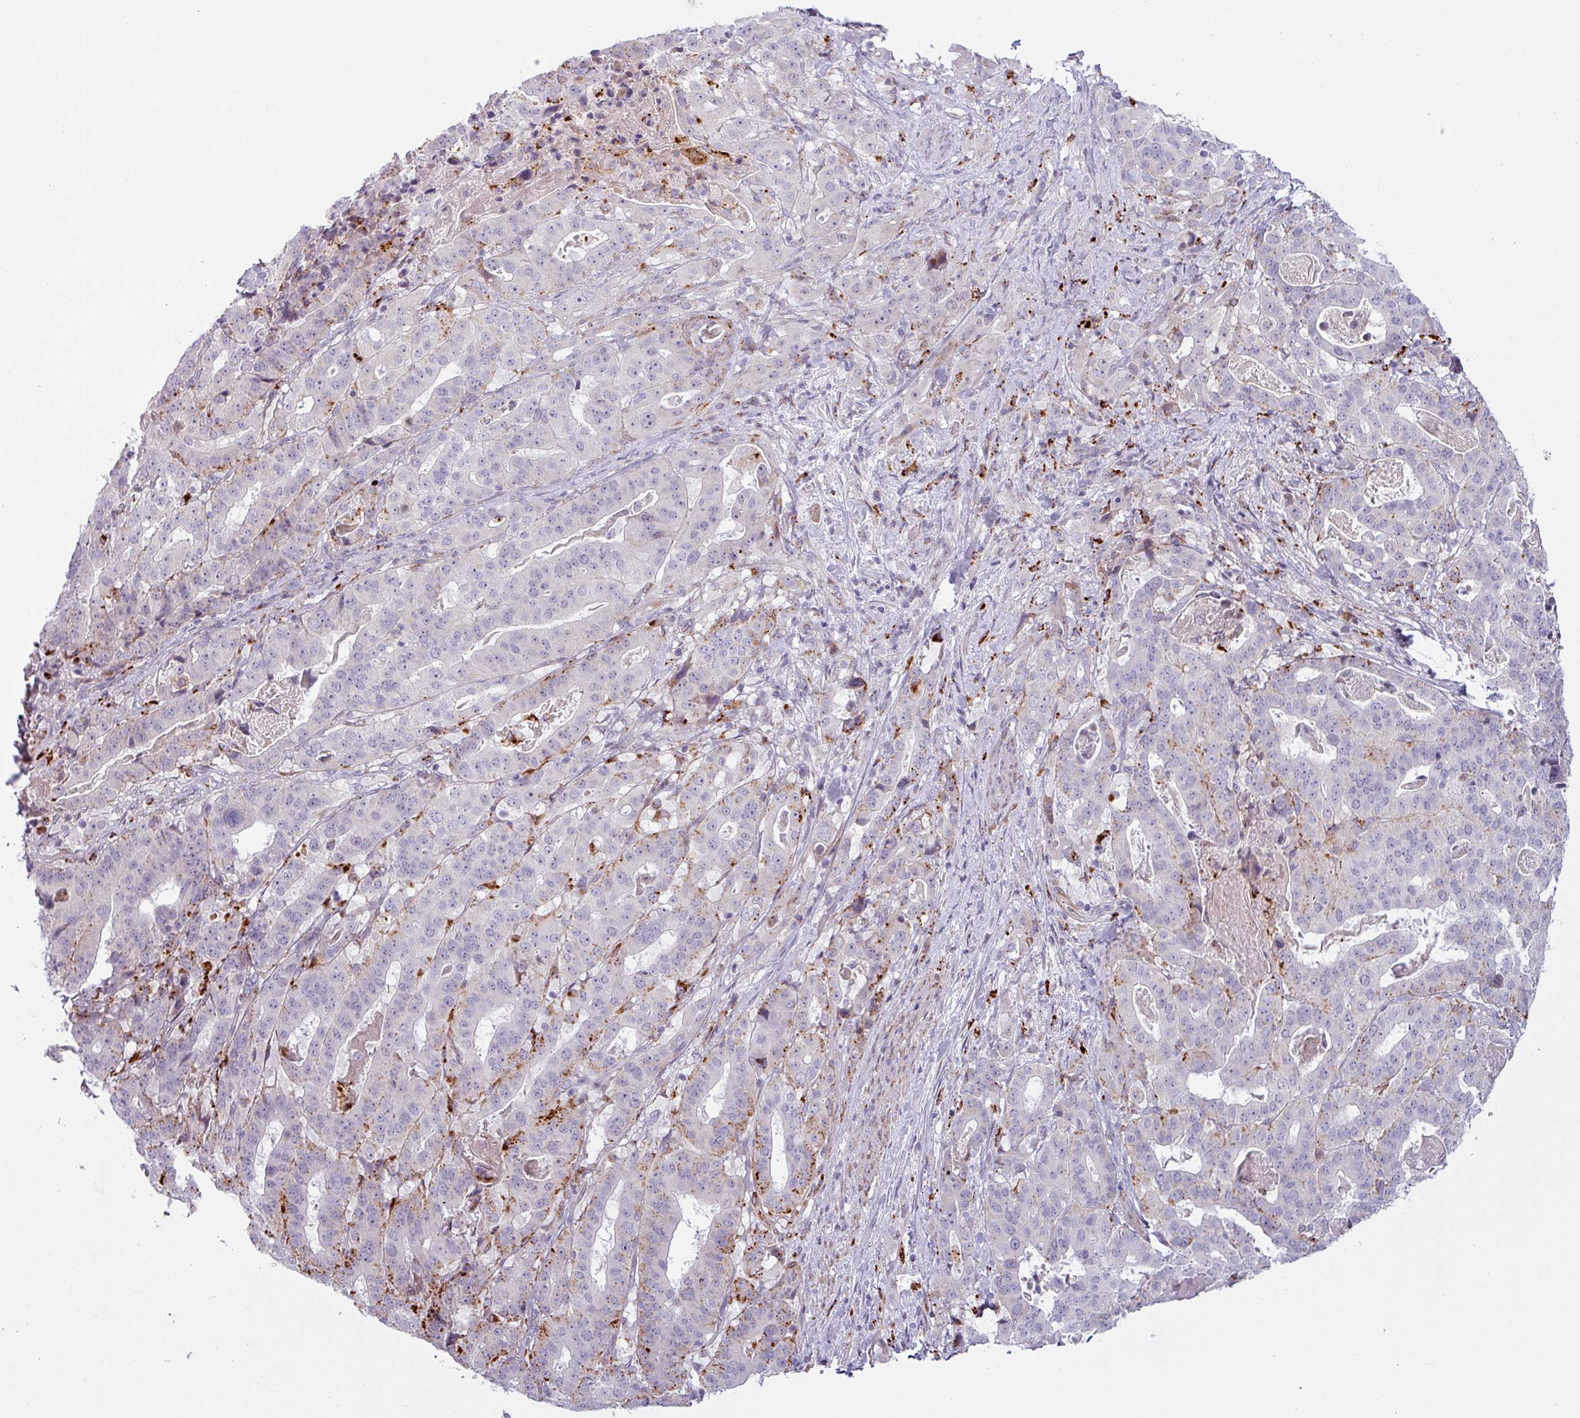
{"staining": {"intensity": "moderate", "quantity": "<25%", "location": "cytoplasmic/membranous"}, "tissue": "stomach cancer", "cell_type": "Tumor cells", "image_type": "cancer", "snomed": [{"axis": "morphology", "description": "Adenocarcinoma, NOS"}, {"axis": "topography", "description": "Stomach"}], "caption": "A photomicrograph of human stomach adenocarcinoma stained for a protein displays moderate cytoplasmic/membranous brown staining in tumor cells.", "gene": "MAP7D2", "patient": {"sex": "male", "age": 48}}